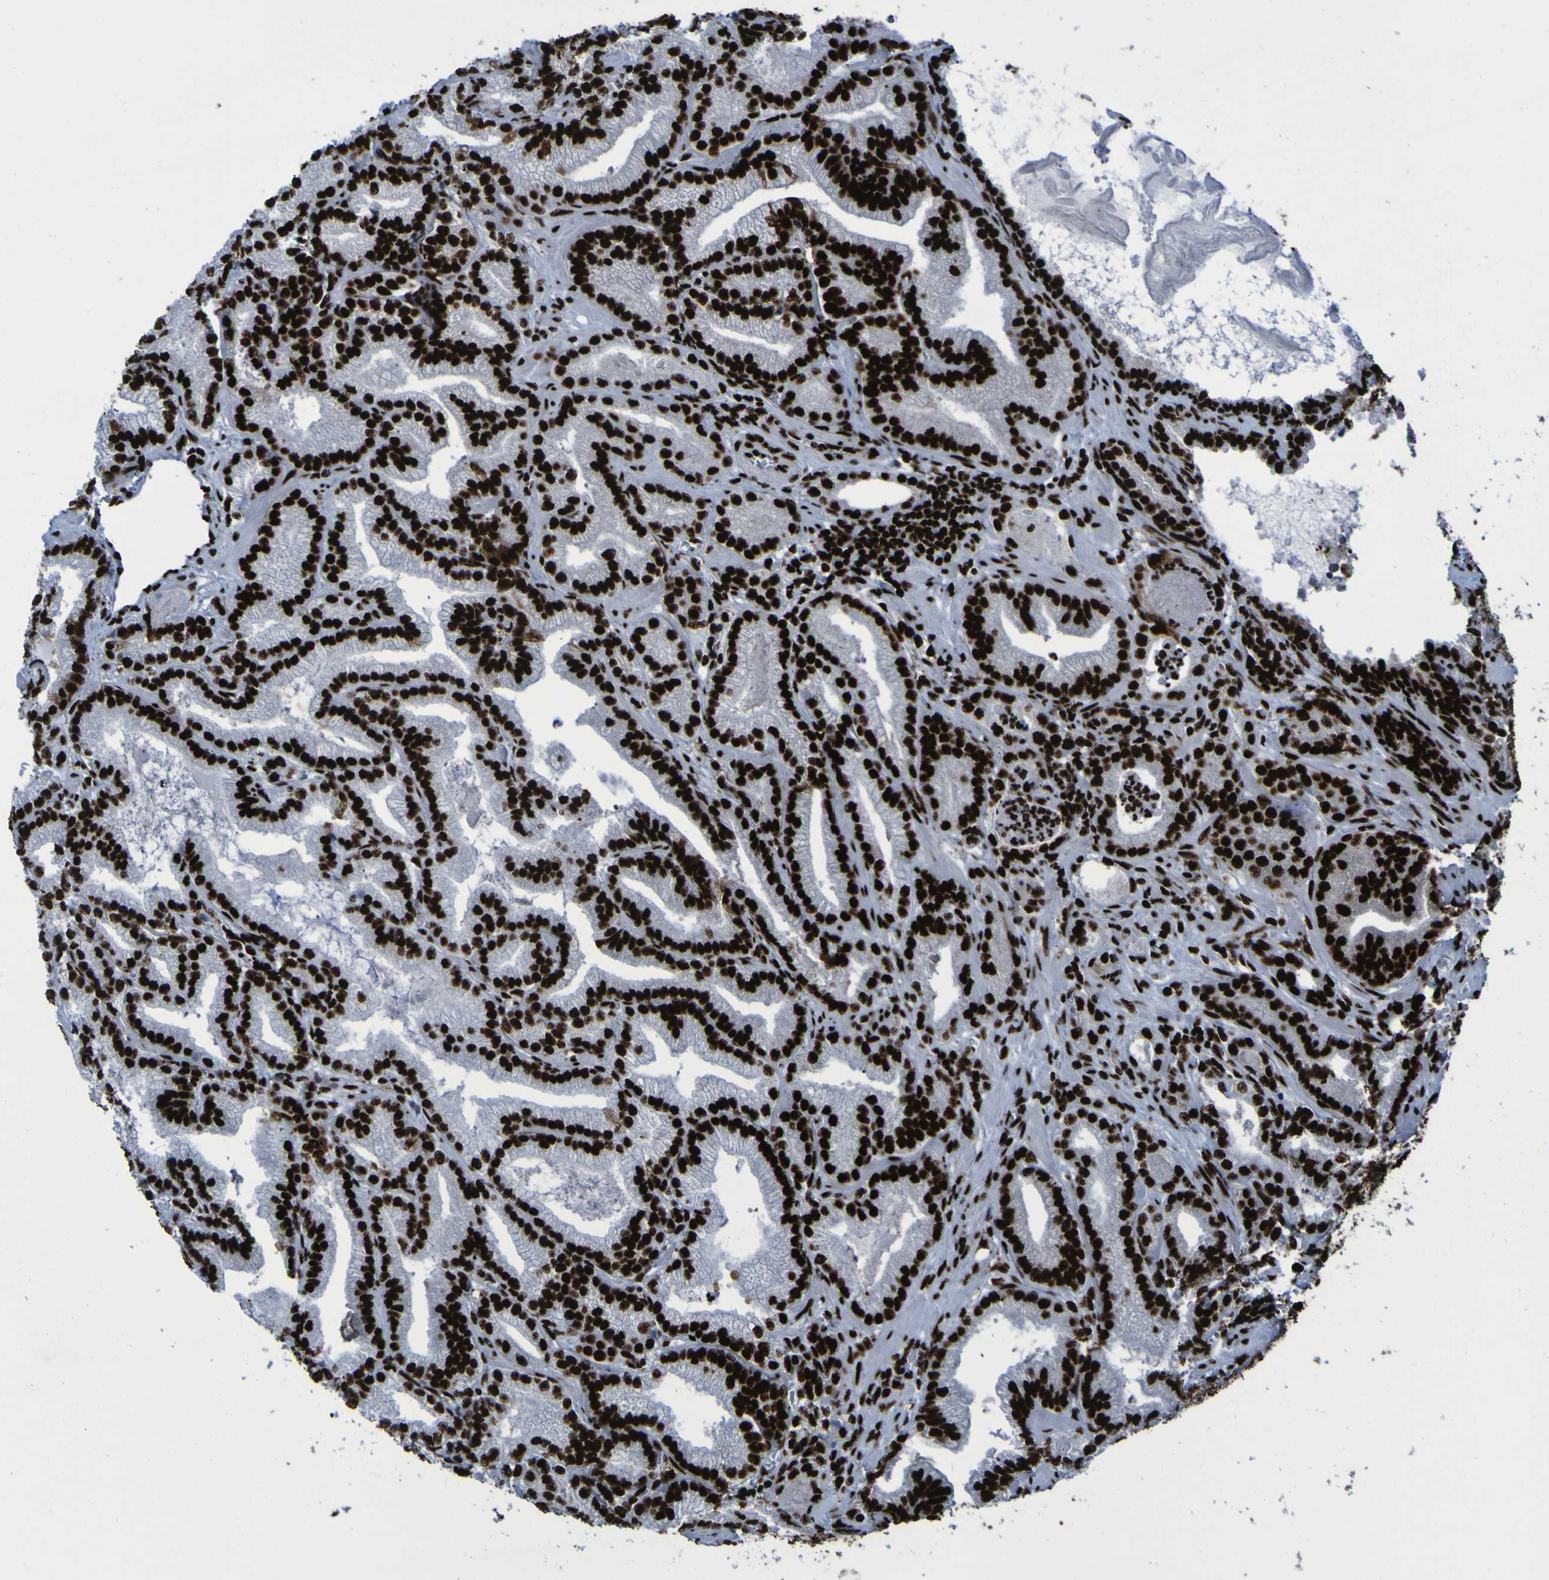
{"staining": {"intensity": "strong", "quantity": ">75%", "location": "nuclear"}, "tissue": "prostate cancer", "cell_type": "Tumor cells", "image_type": "cancer", "snomed": [{"axis": "morphology", "description": "Adenocarcinoma, Low grade"}, {"axis": "topography", "description": "Prostate"}], "caption": "Tumor cells show high levels of strong nuclear expression in approximately >75% of cells in prostate cancer. (IHC, brightfield microscopy, high magnification).", "gene": "NPM1", "patient": {"sex": "male", "age": 59}}